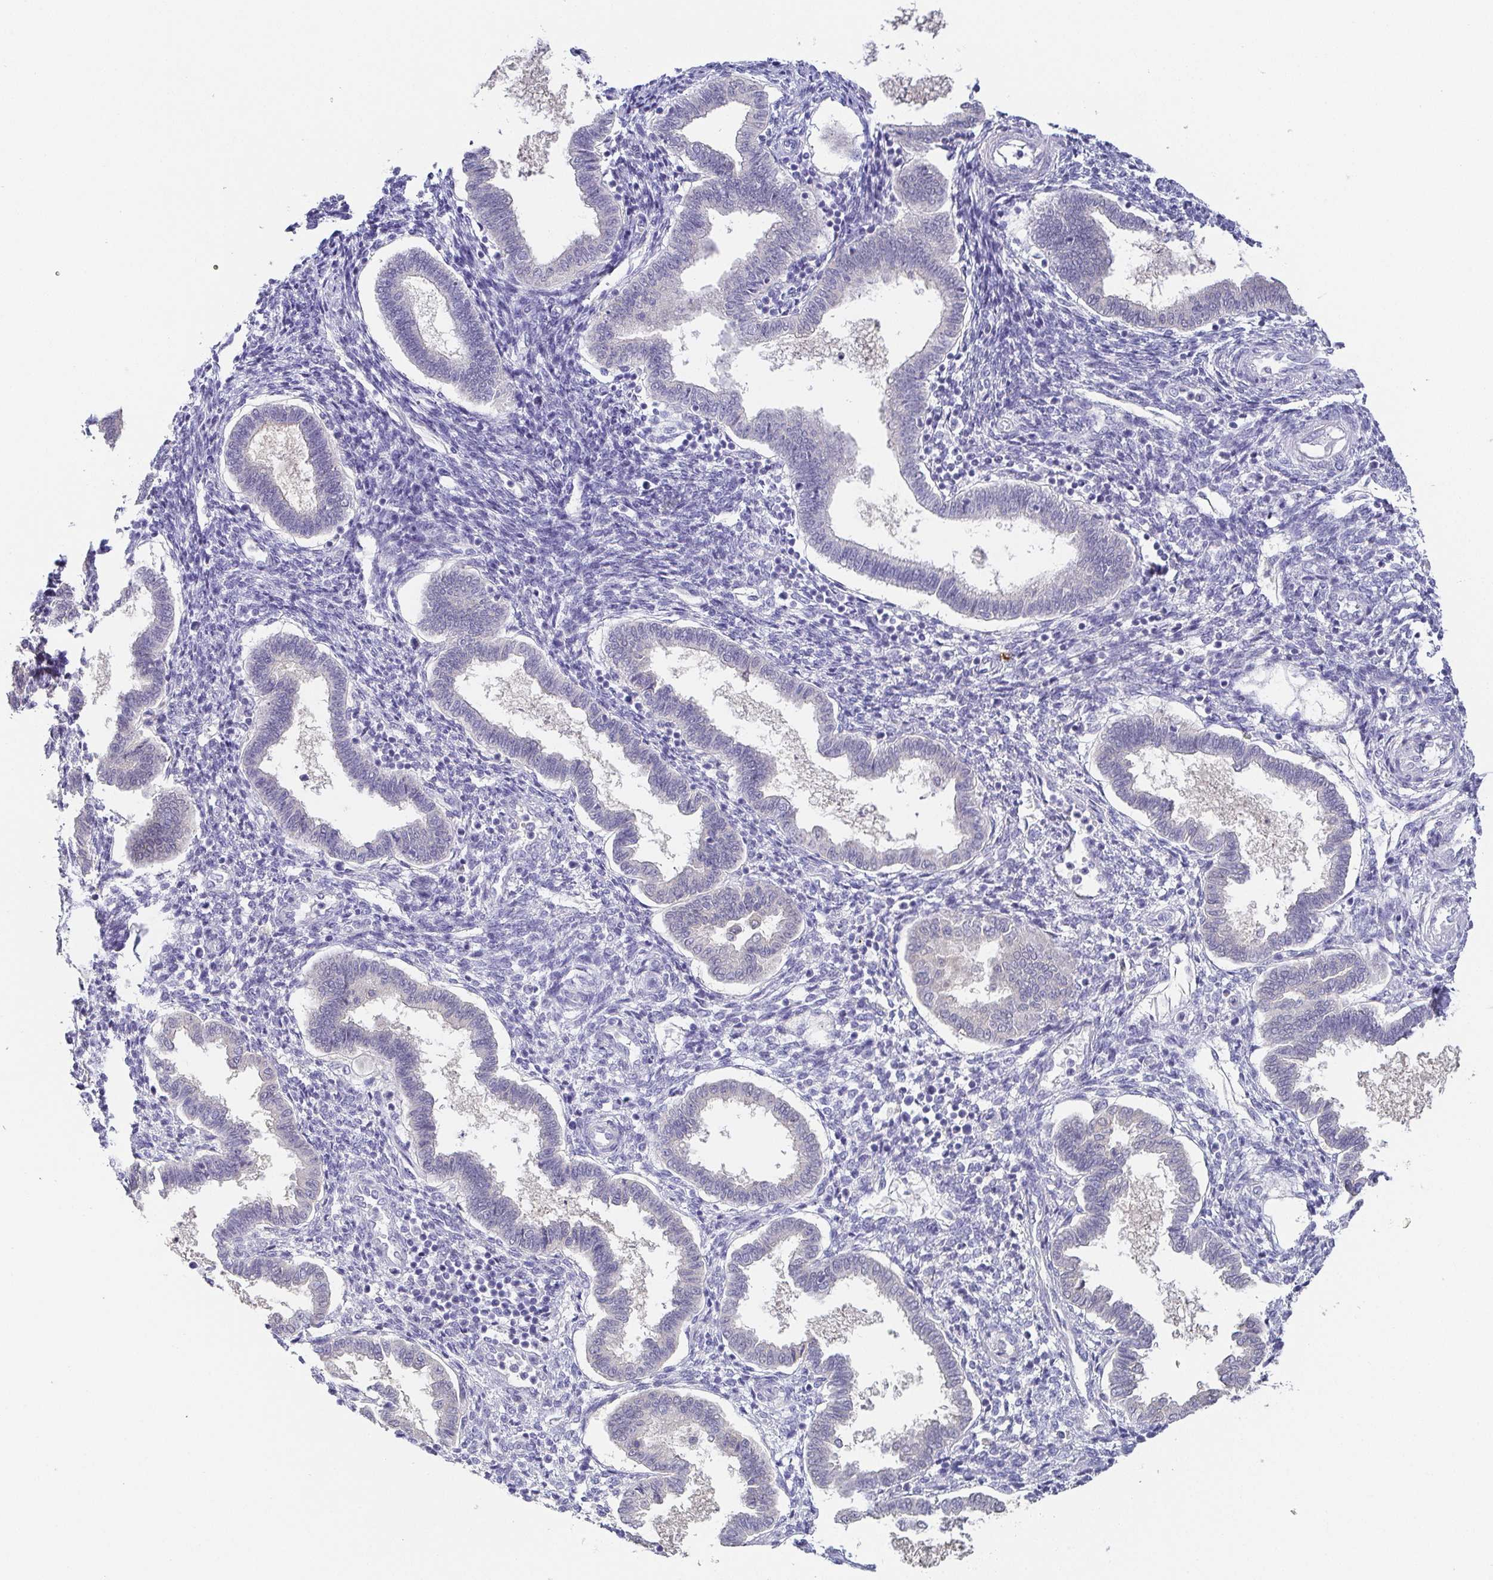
{"staining": {"intensity": "negative", "quantity": "none", "location": "none"}, "tissue": "endometrium", "cell_type": "Cells in endometrial stroma", "image_type": "normal", "snomed": [{"axis": "morphology", "description": "Normal tissue, NOS"}, {"axis": "topography", "description": "Endometrium"}], "caption": "Human endometrium stained for a protein using immunohistochemistry shows no positivity in cells in endometrial stroma.", "gene": "RNASE7", "patient": {"sex": "female", "age": 24}}